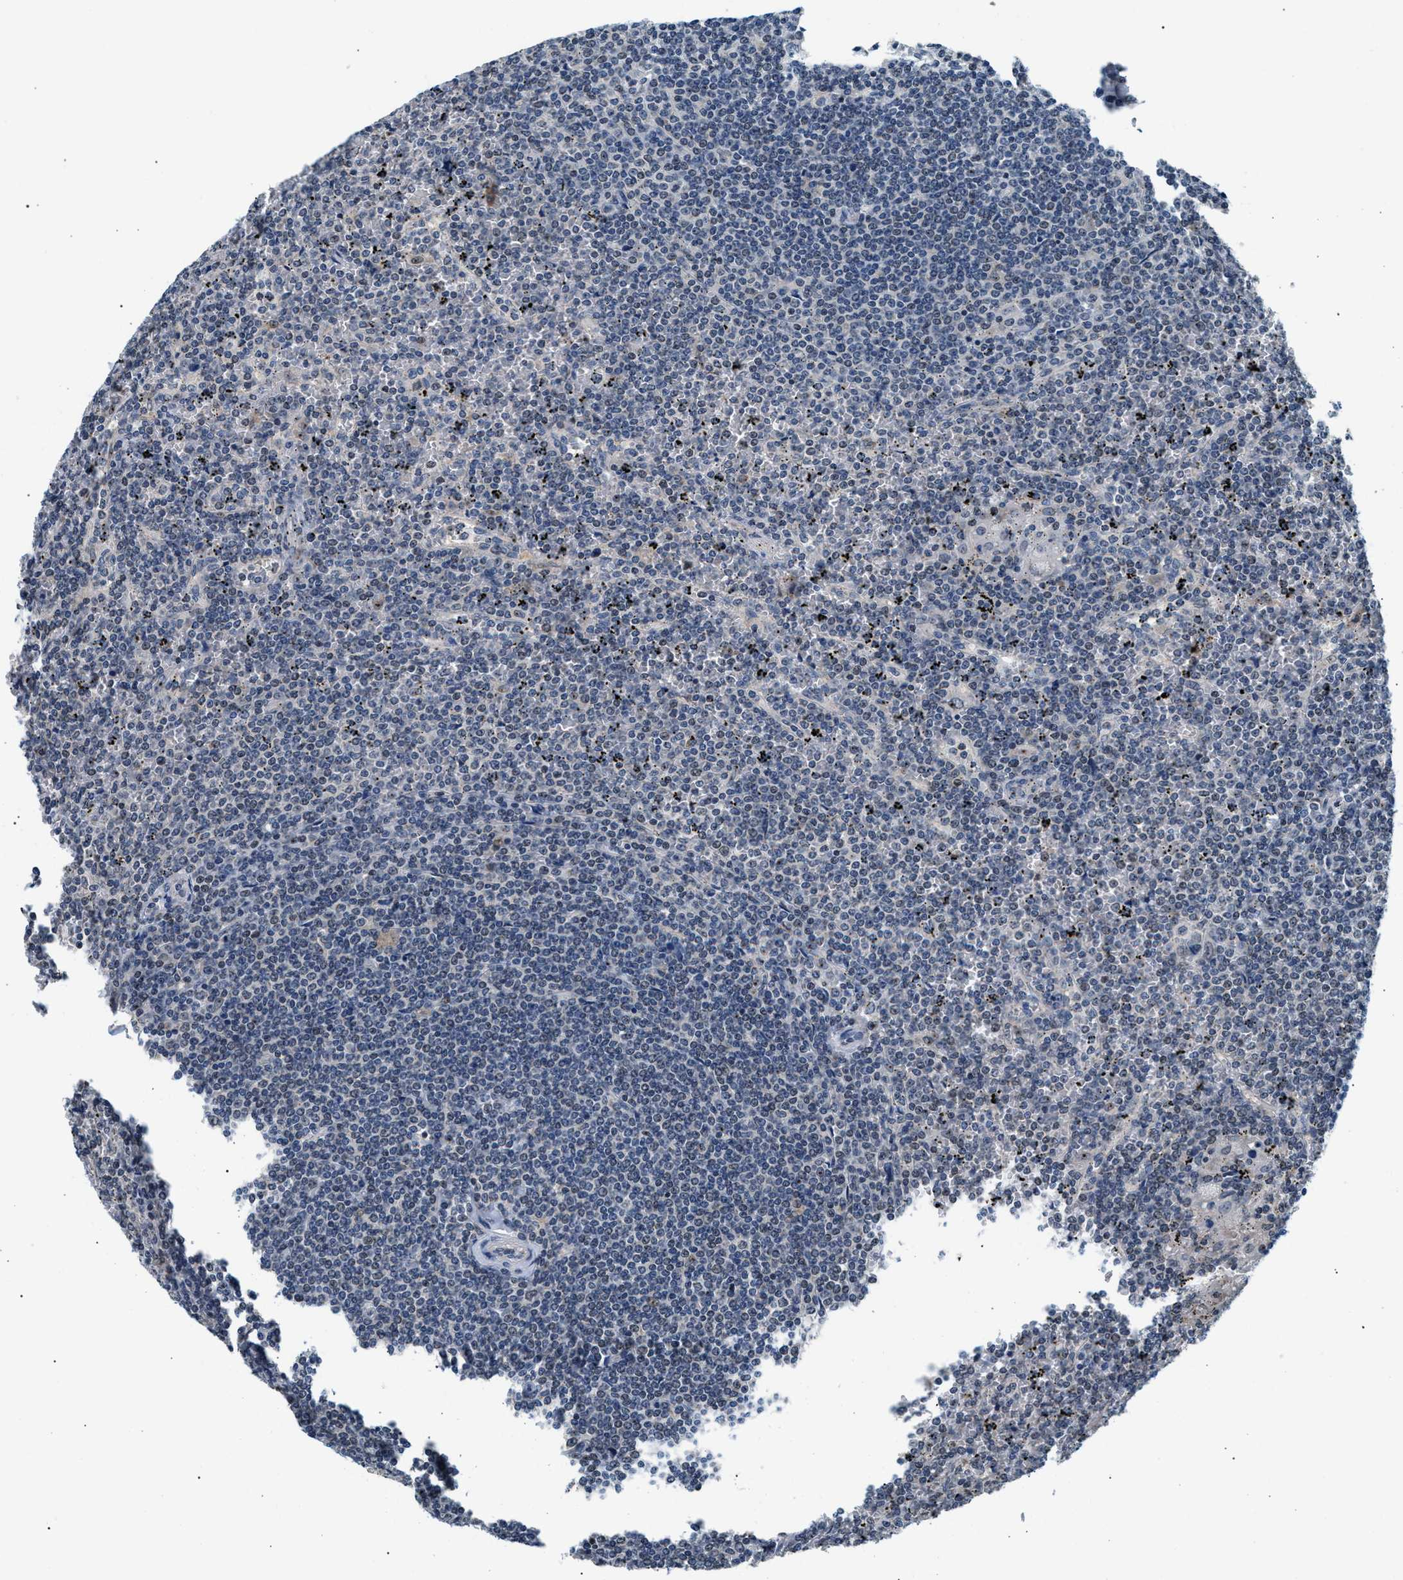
{"staining": {"intensity": "negative", "quantity": "none", "location": "none"}, "tissue": "lymphoma", "cell_type": "Tumor cells", "image_type": "cancer", "snomed": [{"axis": "morphology", "description": "Malignant lymphoma, non-Hodgkin's type, Low grade"}, {"axis": "topography", "description": "Spleen"}], "caption": "DAB immunohistochemical staining of malignant lymphoma, non-Hodgkin's type (low-grade) shows no significant staining in tumor cells.", "gene": "KCNMB2", "patient": {"sex": "female", "age": 19}}